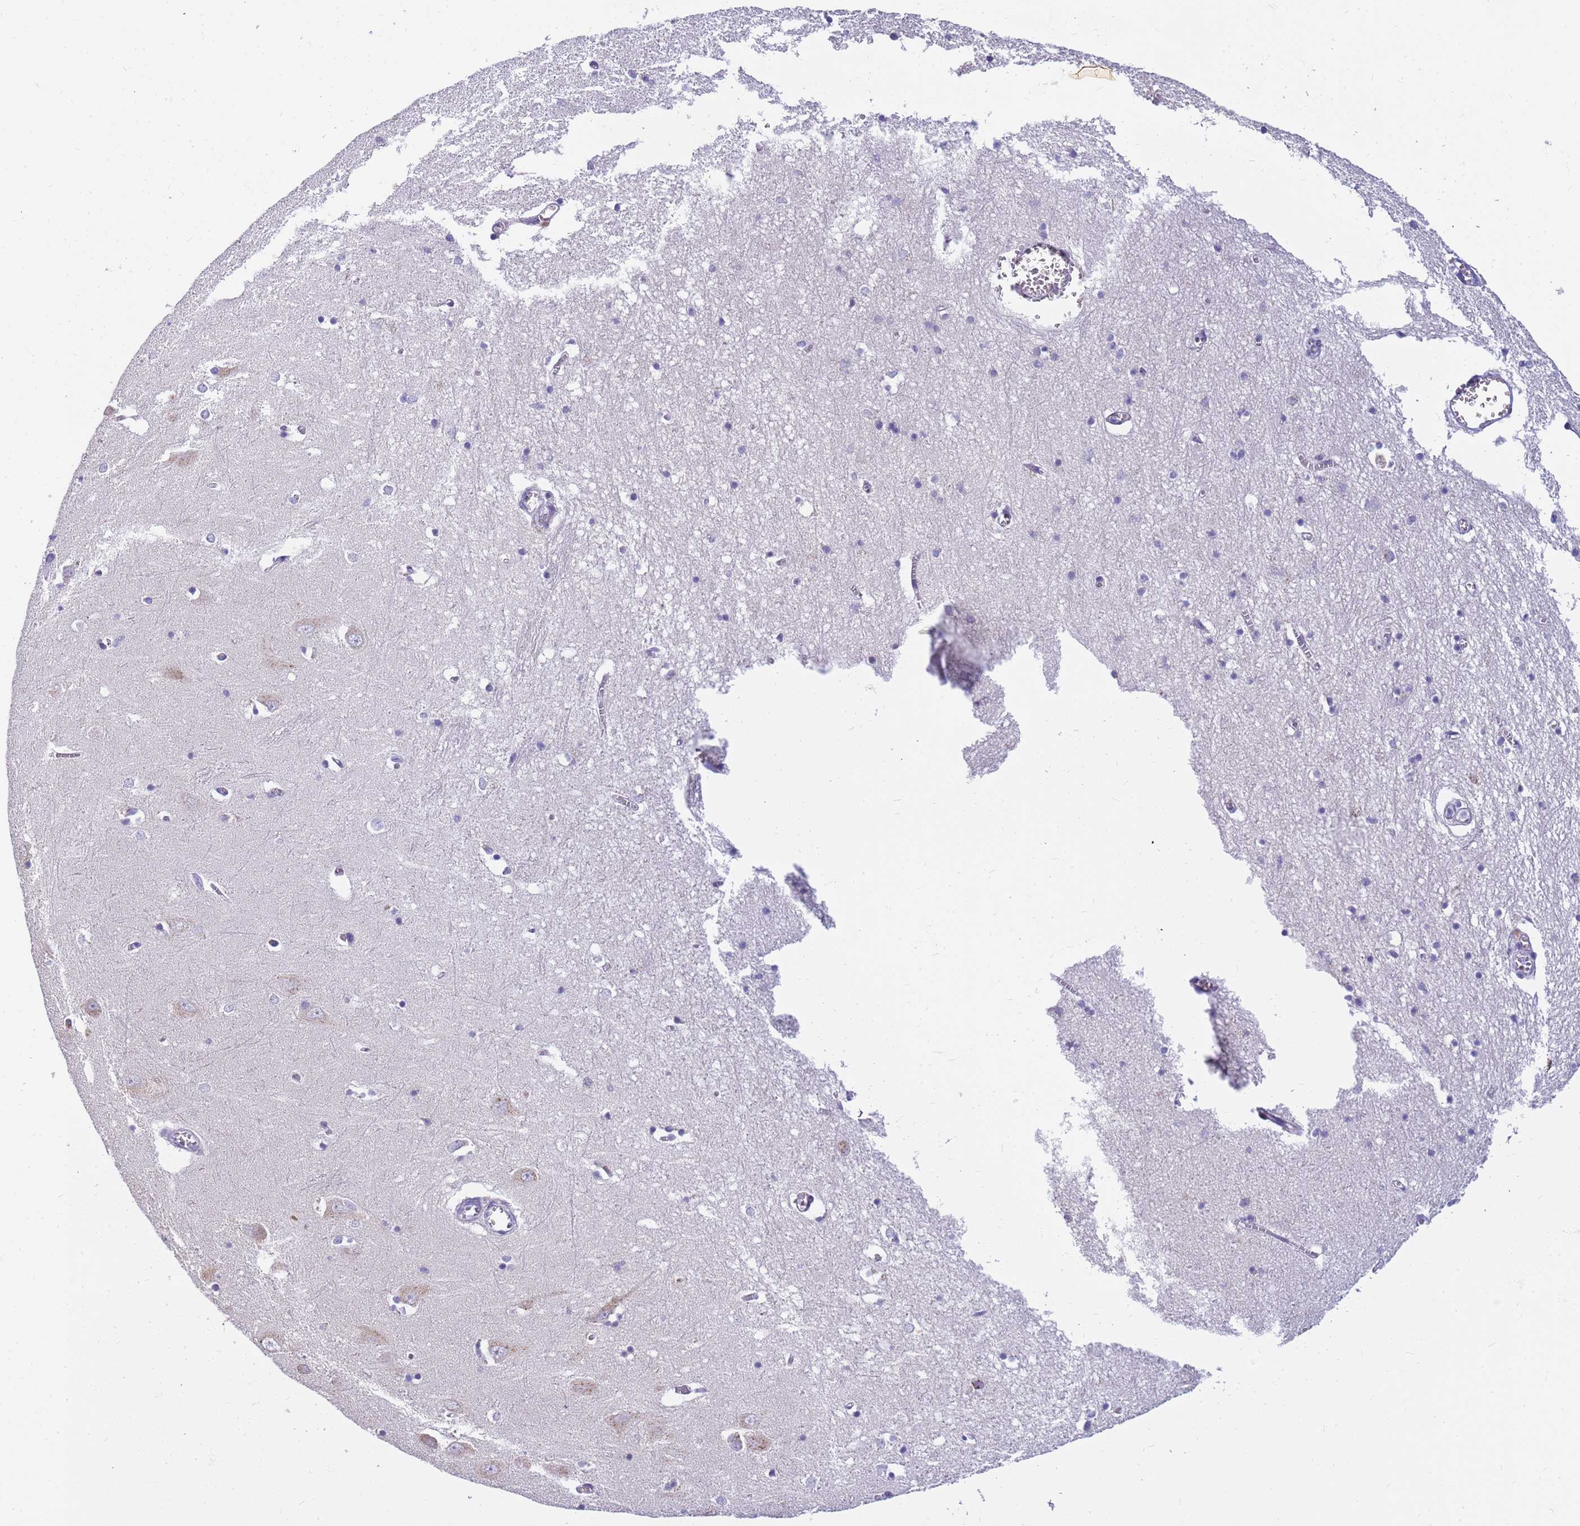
{"staining": {"intensity": "negative", "quantity": "none", "location": "none"}, "tissue": "hippocampus", "cell_type": "Glial cells", "image_type": "normal", "snomed": [{"axis": "morphology", "description": "Normal tissue, NOS"}, {"axis": "topography", "description": "Hippocampus"}], "caption": "IHC micrograph of benign hippocampus: hippocampus stained with DAB (3,3'-diaminobenzidine) displays no significant protein staining in glial cells. (DAB (3,3'-diaminobenzidine) immunohistochemistry with hematoxylin counter stain).", "gene": "DNAJA3", "patient": {"sex": "male", "age": 70}}